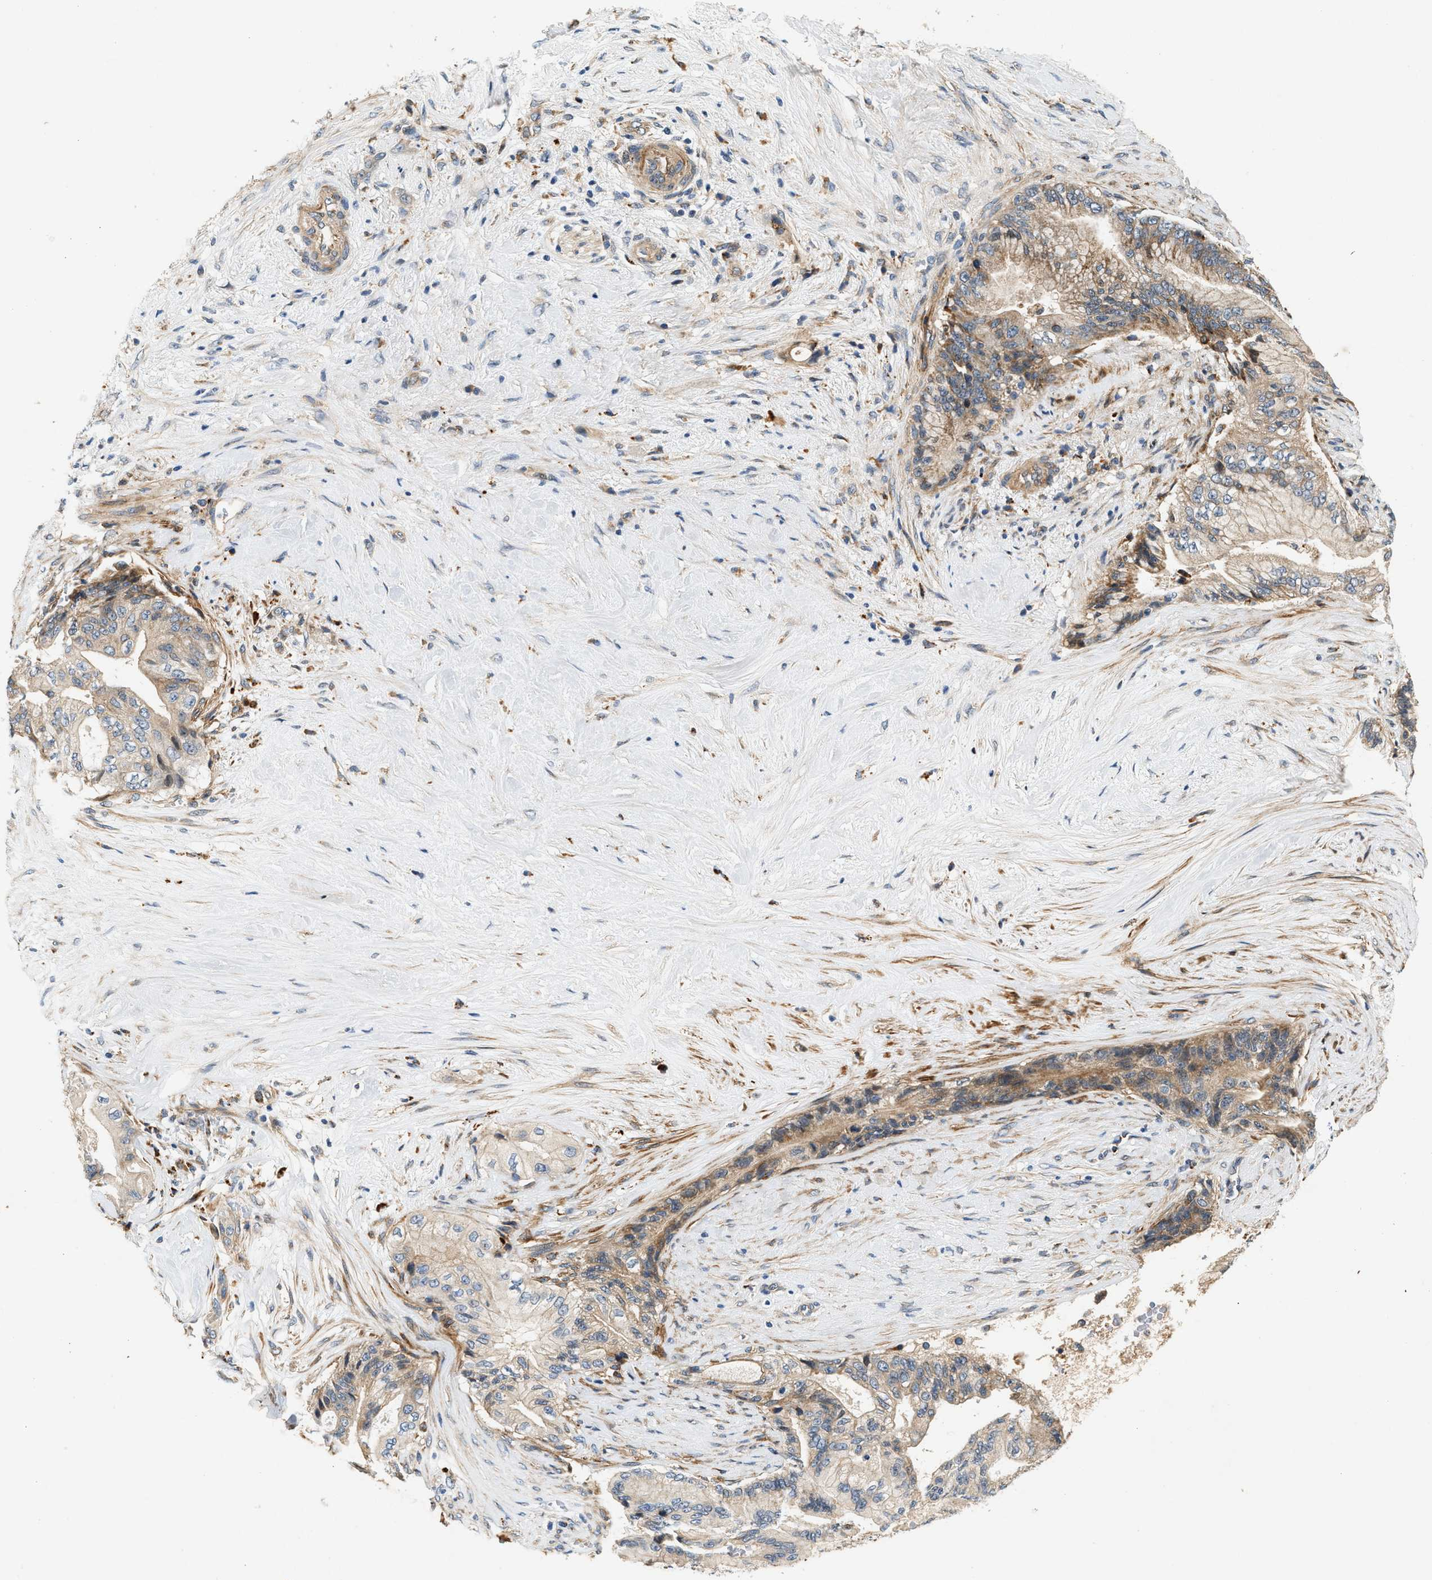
{"staining": {"intensity": "weak", "quantity": ">75%", "location": "cytoplasmic/membranous"}, "tissue": "pancreatic cancer", "cell_type": "Tumor cells", "image_type": "cancer", "snomed": [{"axis": "morphology", "description": "Adenocarcinoma, NOS"}, {"axis": "topography", "description": "Pancreas"}], "caption": "An IHC histopathology image of neoplastic tissue is shown. Protein staining in brown highlights weak cytoplasmic/membranous positivity in pancreatic cancer (adenocarcinoma) within tumor cells.", "gene": "DUSP10", "patient": {"sex": "male", "age": 59}}